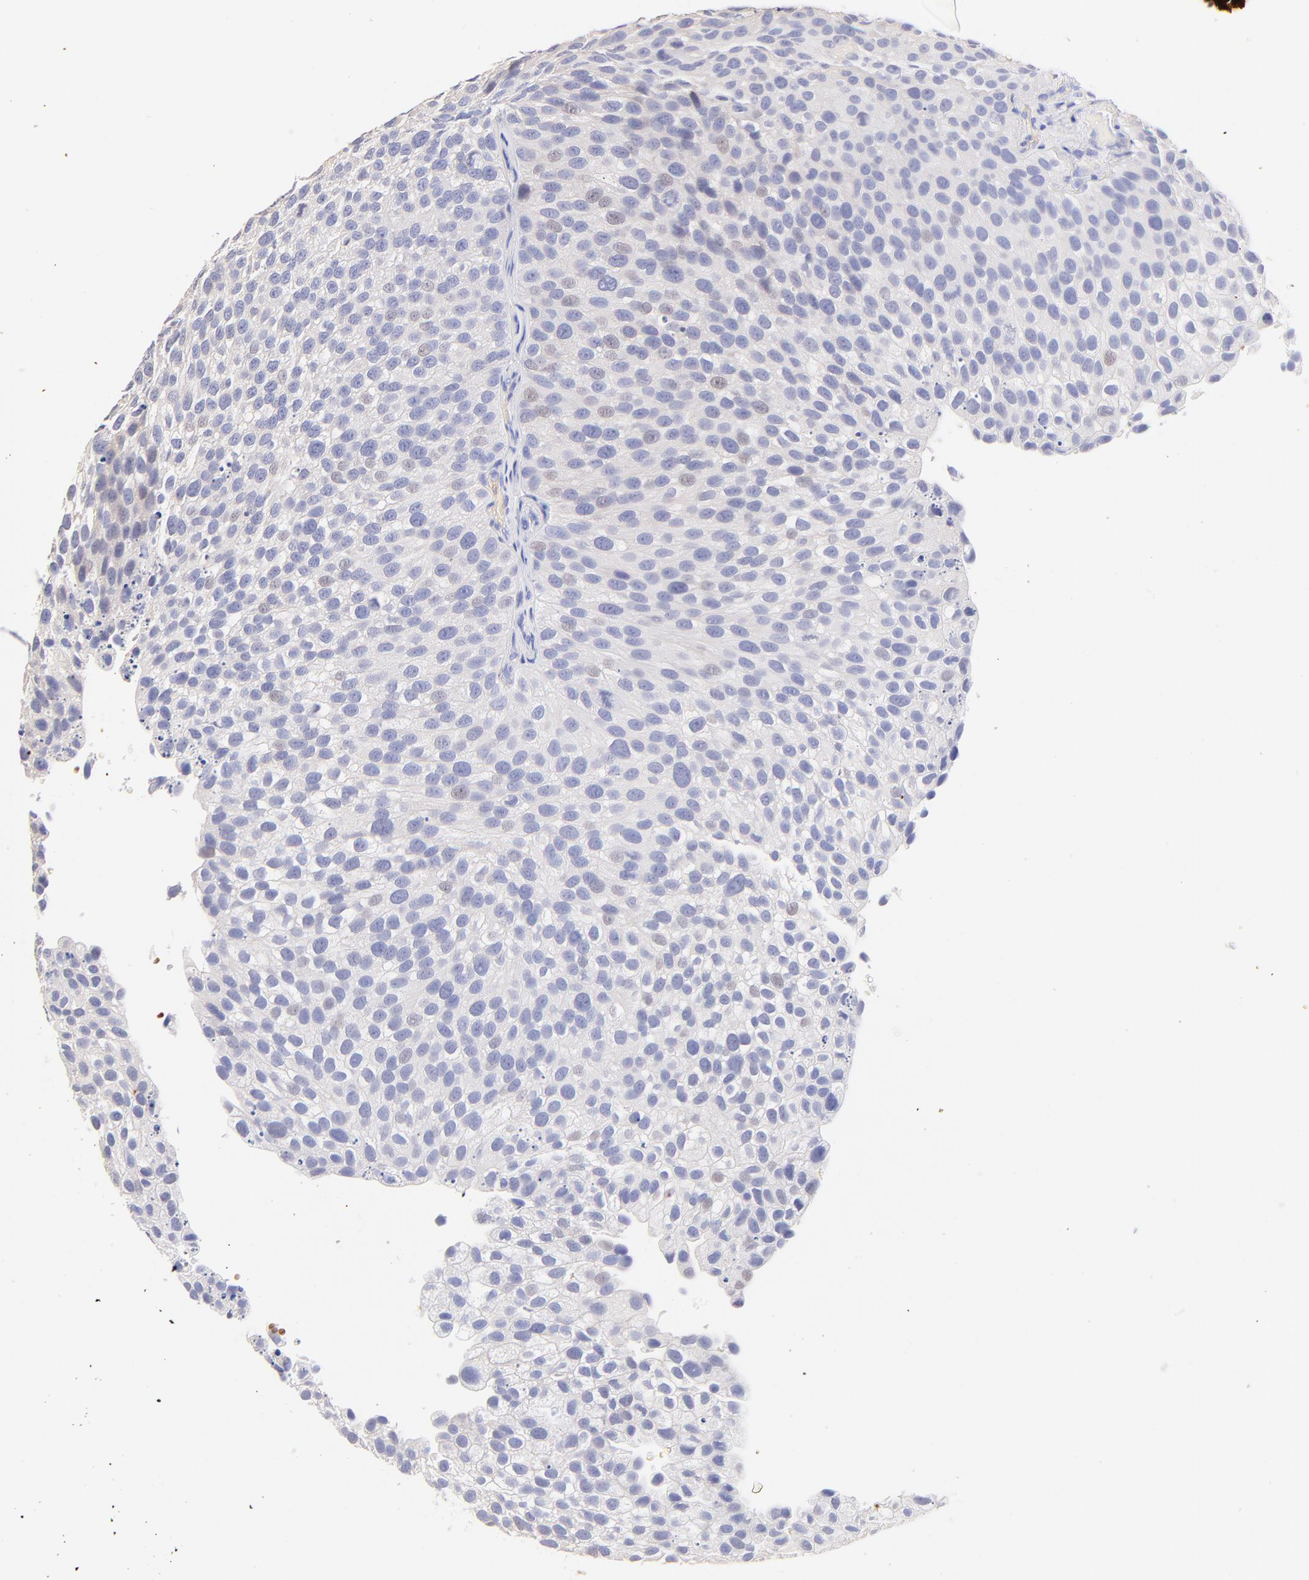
{"staining": {"intensity": "negative", "quantity": "none", "location": "none"}, "tissue": "urothelial cancer", "cell_type": "Tumor cells", "image_type": "cancer", "snomed": [{"axis": "morphology", "description": "Urothelial carcinoma, High grade"}, {"axis": "topography", "description": "Urinary bladder"}], "caption": "High magnification brightfield microscopy of high-grade urothelial carcinoma stained with DAB (3,3'-diaminobenzidine) (brown) and counterstained with hematoxylin (blue): tumor cells show no significant staining. (DAB IHC visualized using brightfield microscopy, high magnification).", "gene": "FRMPD3", "patient": {"sex": "male", "age": 72}}